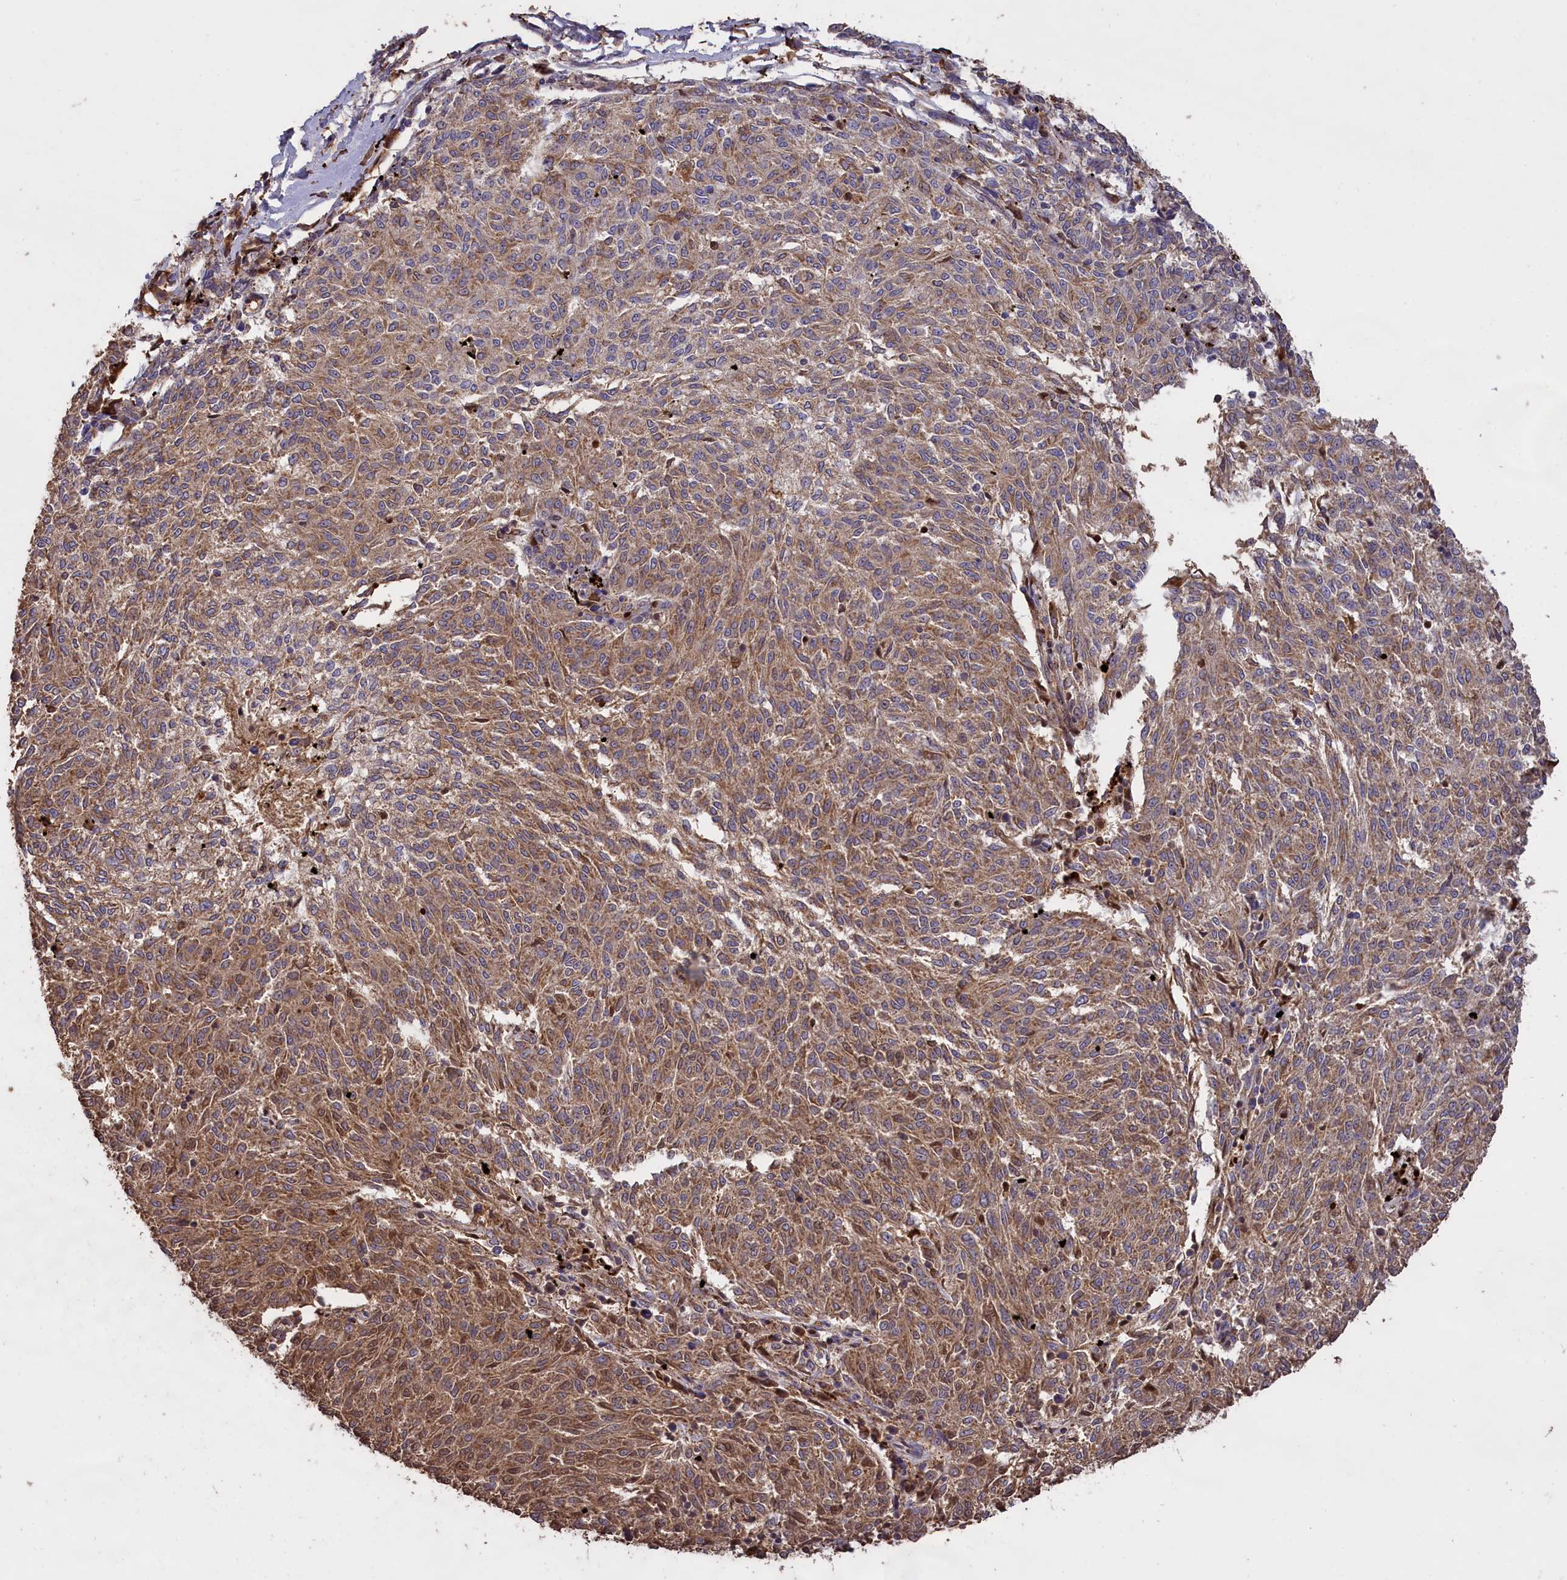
{"staining": {"intensity": "moderate", "quantity": ">75%", "location": "cytoplasmic/membranous,nuclear"}, "tissue": "melanoma", "cell_type": "Tumor cells", "image_type": "cancer", "snomed": [{"axis": "morphology", "description": "Malignant melanoma, NOS"}, {"axis": "topography", "description": "Skin"}], "caption": "Immunohistochemical staining of malignant melanoma displays medium levels of moderate cytoplasmic/membranous and nuclear staining in about >75% of tumor cells.", "gene": "CLRN2", "patient": {"sex": "female", "age": 72}}